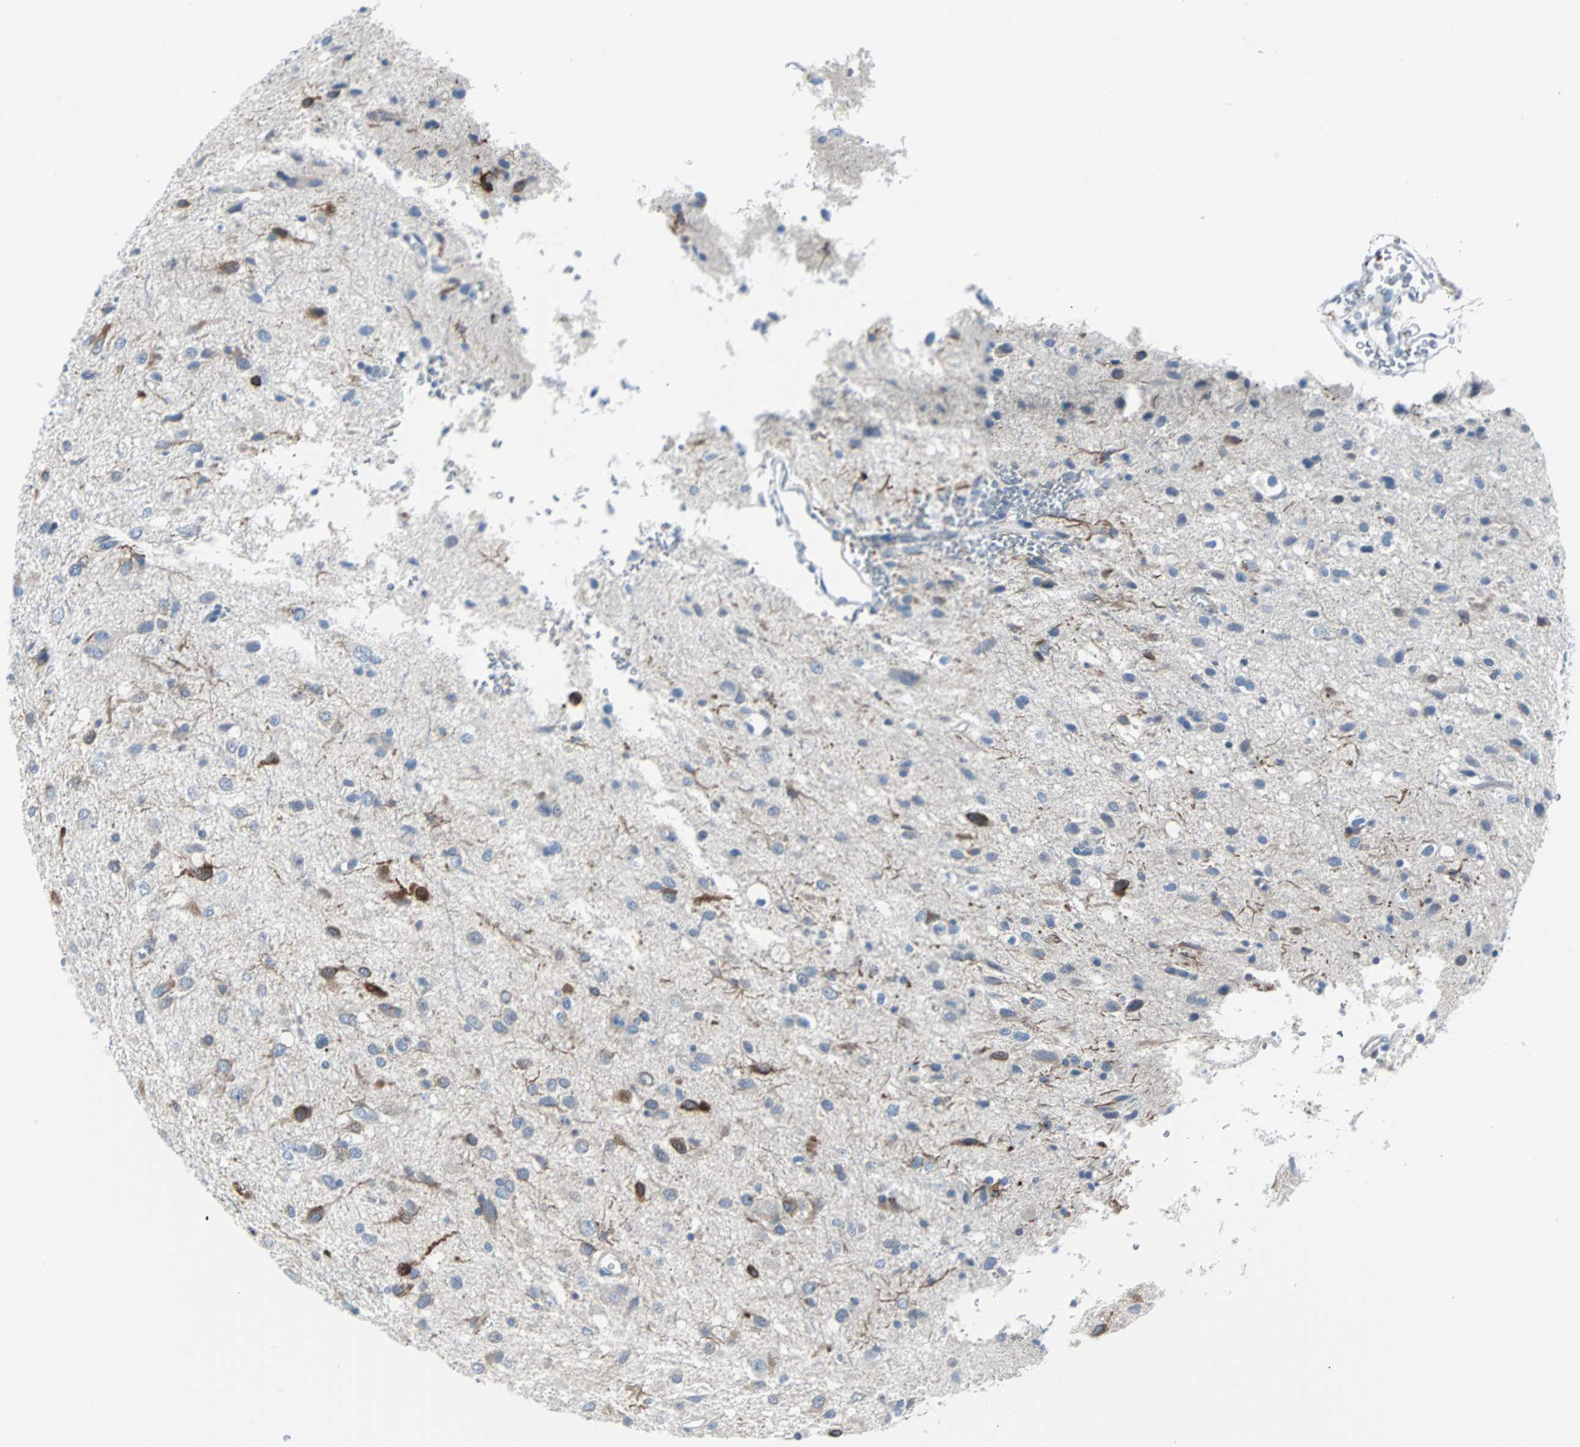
{"staining": {"intensity": "weak", "quantity": "<25%", "location": "cytoplasmic/membranous"}, "tissue": "glioma", "cell_type": "Tumor cells", "image_type": "cancer", "snomed": [{"axis": "morphology", "description": "Glioma, malignant, Low grade"}, {"axis": "topography", "description": "Brain"}], "caption": "Tumor cells show no significant protein expression in glioma.", "gene": "RASA1", "patient": {"sex": "male", "age": 77}}